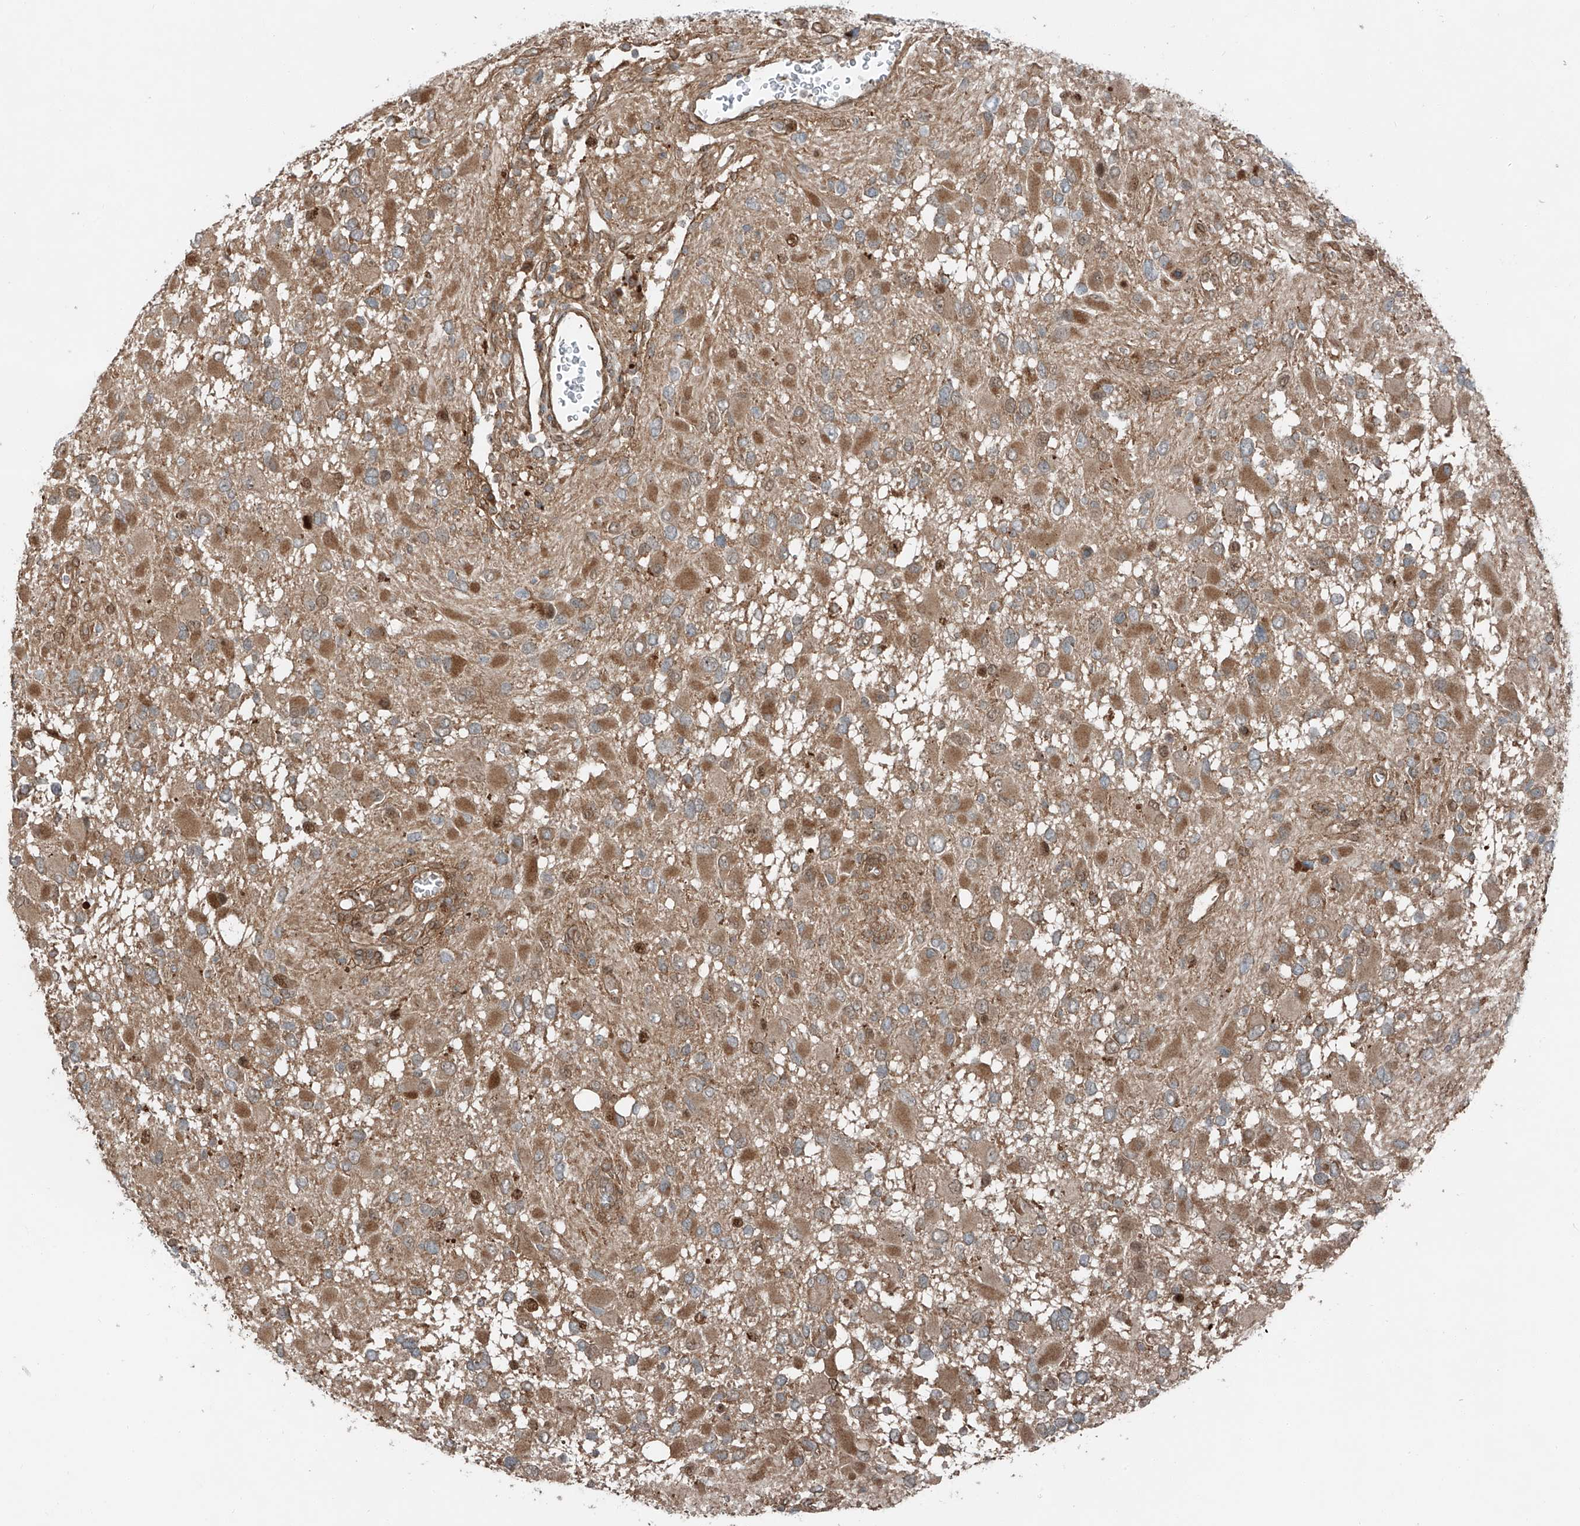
{"staining": {"intensity": "moderate", "quantity": ">75%", "location": "cytoplasmic/membranous"}, "tissue": "glioma", "cell_type": "Tumor cells", "image_type": "cancer", "snomed": [{"axis": "morphology", "description": "Glioma, malignant, High grade"}, {"axis": "topography", "description": "Brain"}], "caption": "This histopathology image displays immunohistochemistry (IHC) staining of high-grade glioma (malignant), with medium moderate cytoplasmic/membranous expression in about >75% of tumor cells.", "gene": "CEP162", "patient": {"sex": "male", "age": 53}}